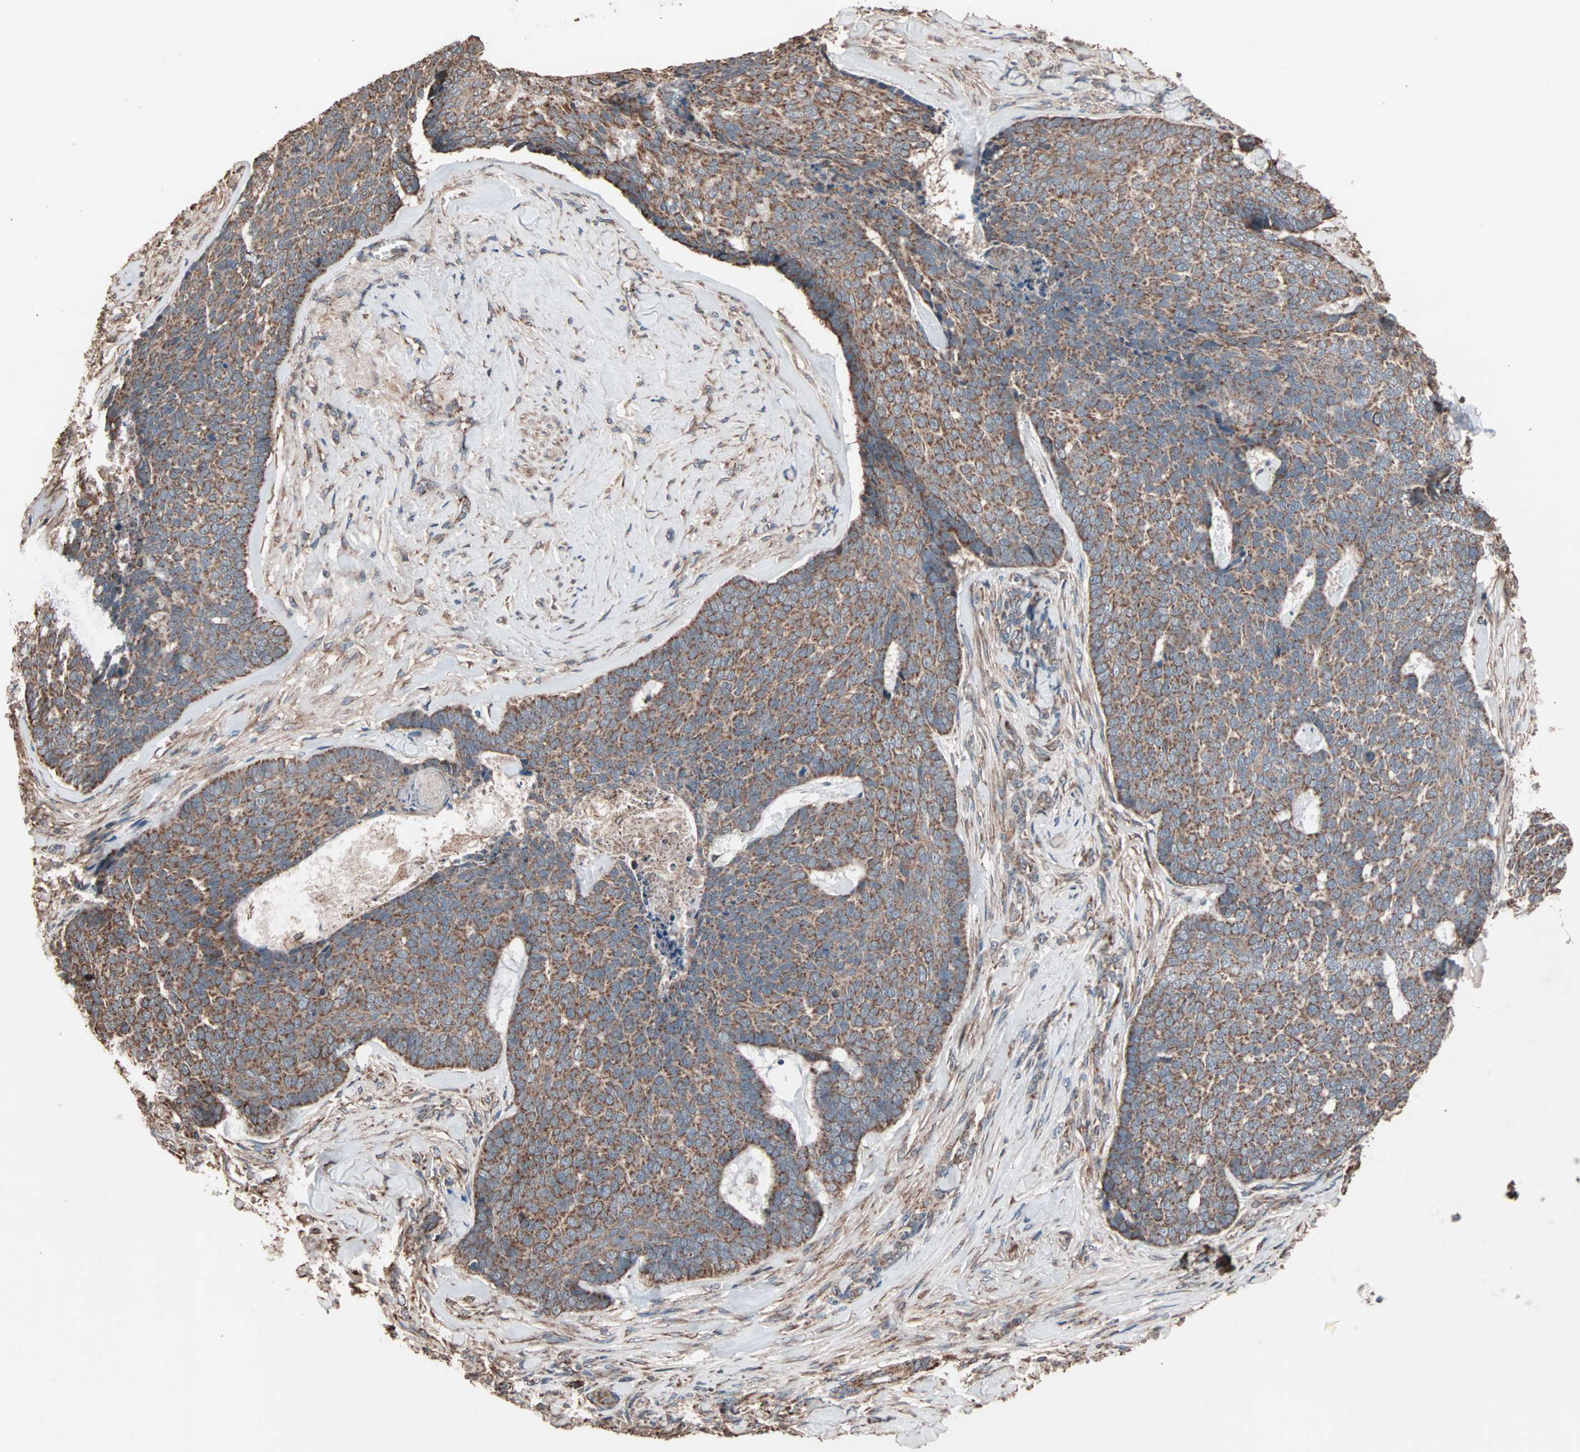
{"staining": {"intensity": "moderate", "quantity": ">75%", "location": "cytoplasmic/membranous"}, "tissue": "skin cancer", "cell_type": "Tumor cells", "image_type": "cancer", "snomed": [{"axis": "morphology", "description": "Basal cell carcinoma"}, {"axis": "topography", "description": "Skin"}], "caption": "Tumor cells reveal moderate cytoplasmic/membranous positivity in approximately >75% of cells in skin basal cell carcinoma. (IHC, brightfield microscopy, high magnification).", "gene": "MRPL2", "patient": {"sex": "male", "age": 84}}